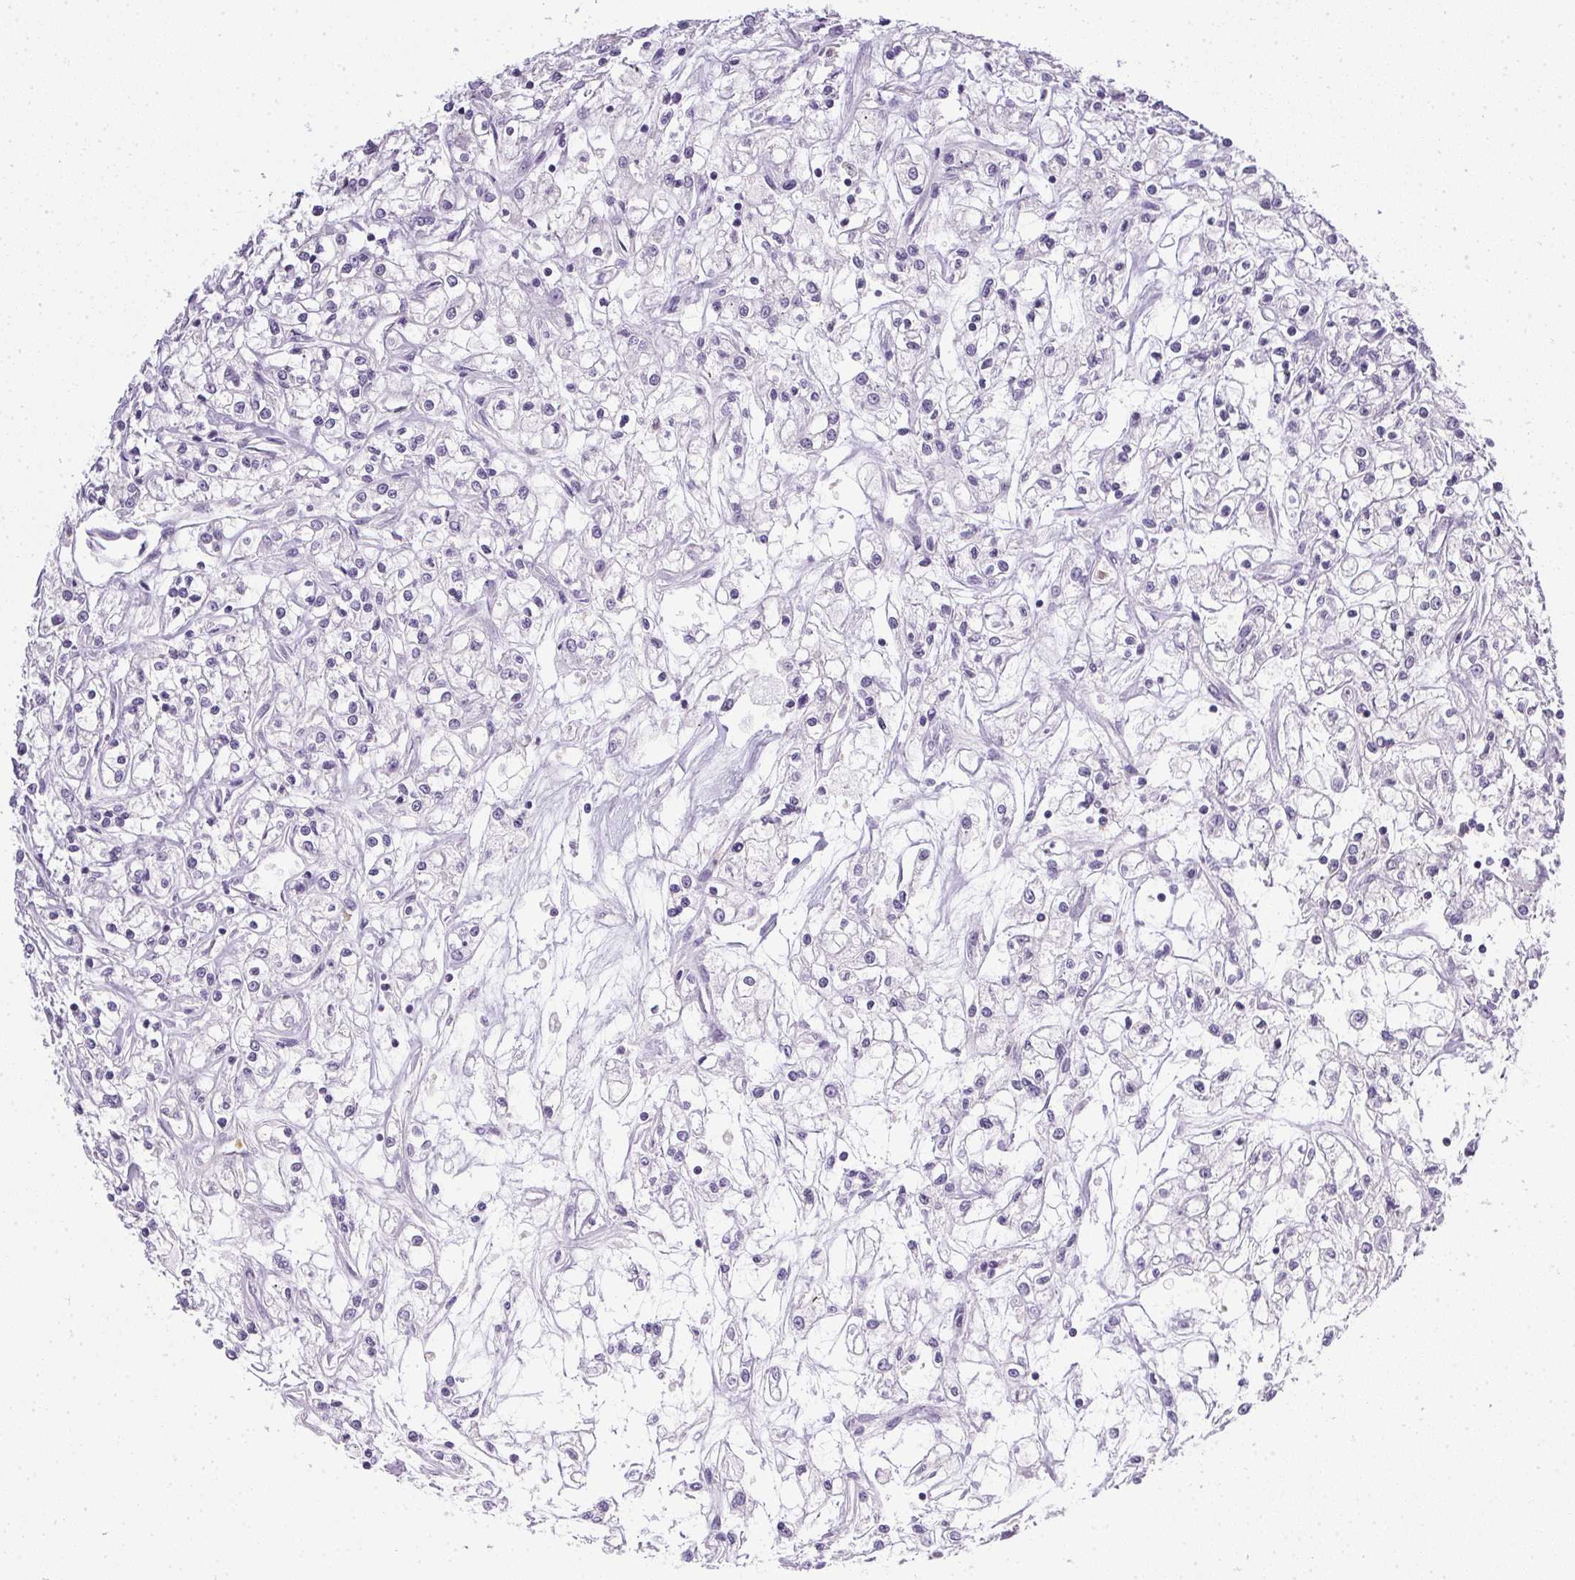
{"staining": {"intensity": "negative", "quantity": "none", "location": "none"}, "tissue": "renal cancer", "cell_type": "Tumor cells", "image_type": "cancer", "snomed": [{"axis": "morphology", "description": "Adenocarcinoma, NOS"}, {"axis": "topography", "description": "Kidney"}], "caption": "This is an IHC micrograph of human adenocarcinoma (renal). There is no expression in tumor cells.", "gene": "DNAJC5G", "patient": {"sex": "female", "age": 59}}